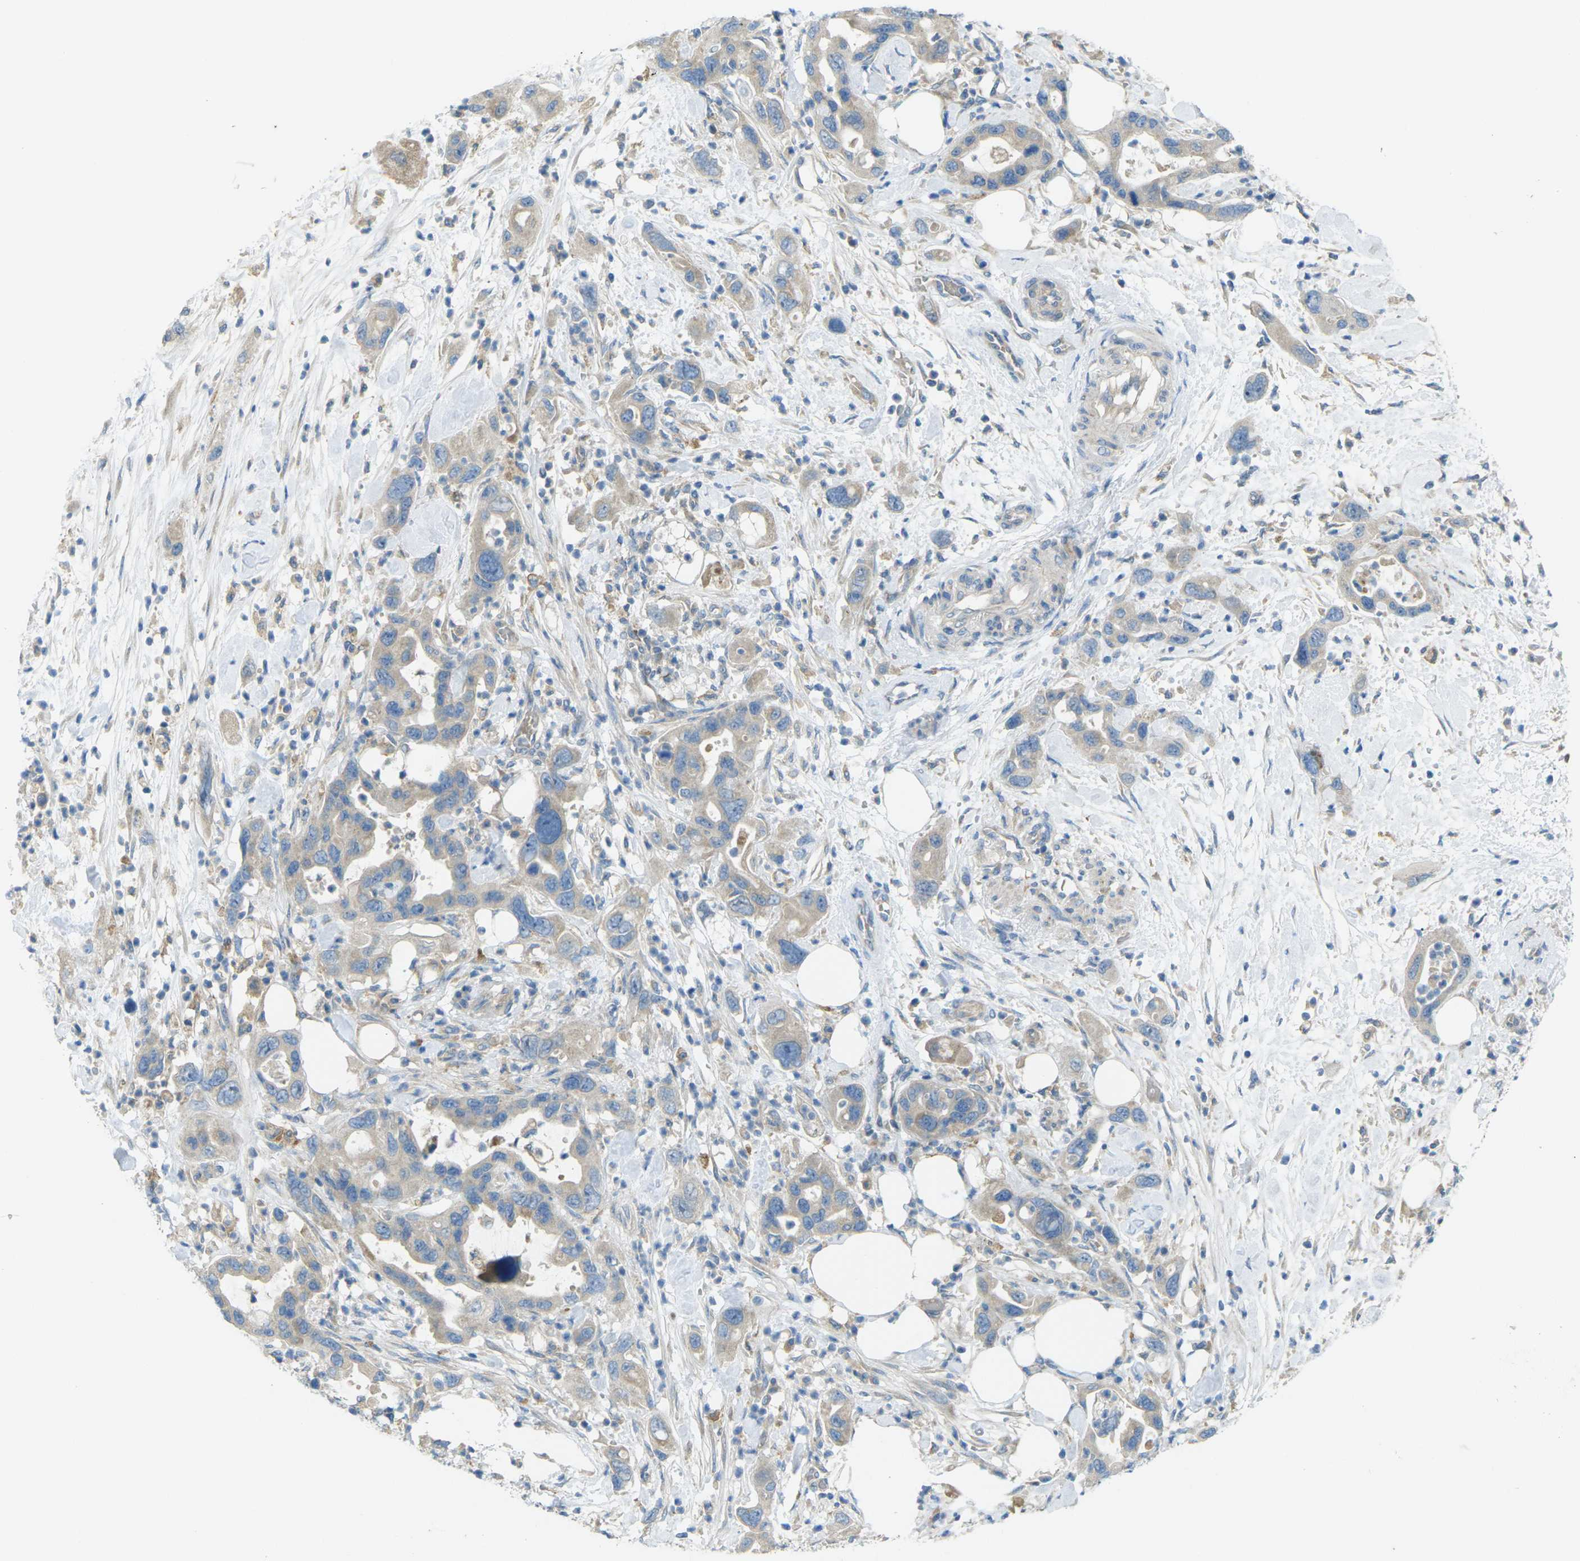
{"staining": {"intensity": "weak", "quantity": "25%-75%", "location": "cytoplasmic/membranous"}, "tissue": "pancreatic cancer", "cell_type": "Tumor cells", "image_type": "cancer", "snomed": [{"axis": "morphology", "description": "Normal tissue, NOS"}, {"axis": "morphology", "description": "Adenocarcinoma, NOS"}, {"axis": "topography", "description": "Pancreas"}], "caption": "A high-resolution micrograph shows immunohistochemistry (IHC) staining of pancreatic cancer, which demonstrates weak cytoplasmic/membranous expression in approximately 25%-75% of tumor cells. The staining was performed using DAB, with brown indicating positive protein expression. Nuclei are stained blue with hematoxylin.", "gene": "MYLK4", "patient": {"sex": "female", "age": 71}}